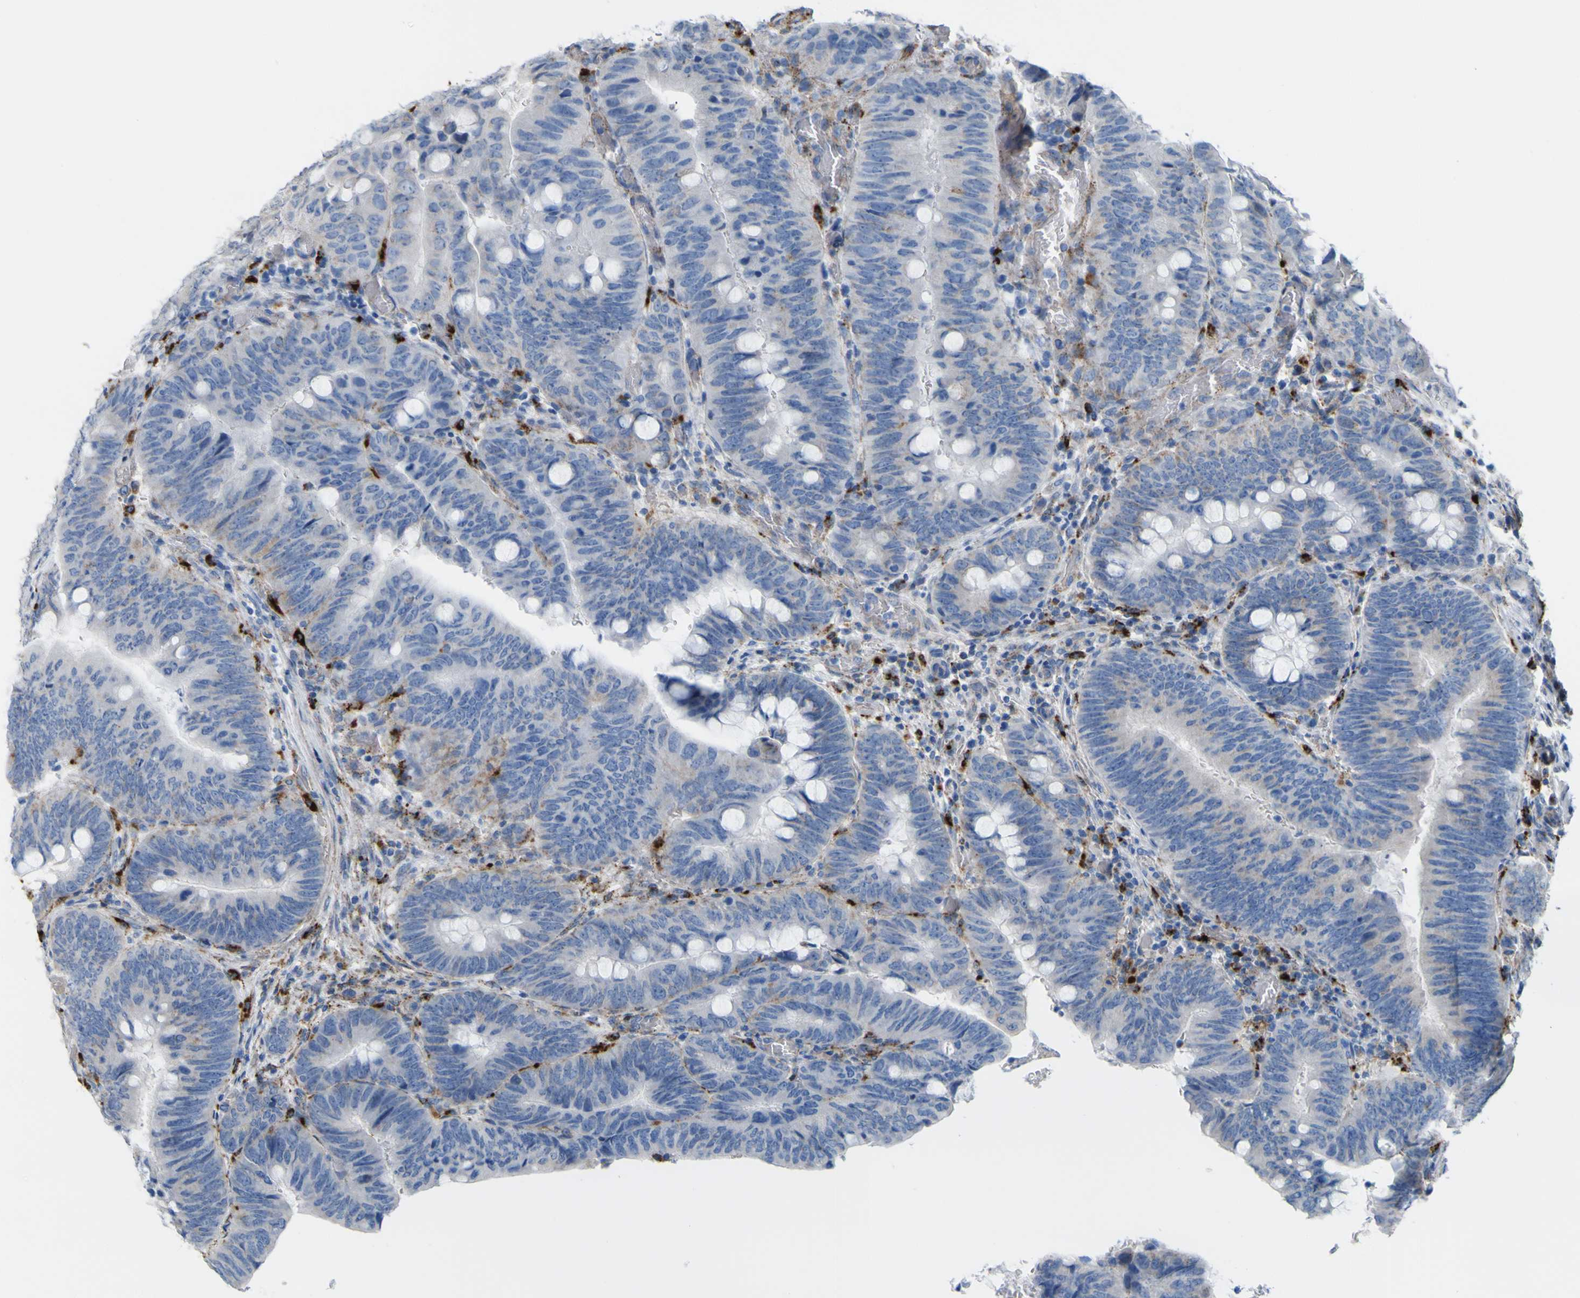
{"staining": {"intensity": "negative", "quantity": "none", "location": "none"}, "tissue": "colorectal cancer", "cell_type": "Tumor cells", "image_type": "cancer", "snomed": [{"axis": "morphology", "description": "Normal tissue, NOS"}, {"axis": "morphology", "description": "Adenocarcinoma, NOS"}, {"axis": "topography", "description": "Rectum"}, {"axis": "topography", "description": "Peripheral nerve tissue"}], "caption": "Micrograph shows no significant protein positivity in tumor cells of colorectal adenocarcinoma.", "gene": "PLD3", "patient": {"sex": "male", "age": 92}}